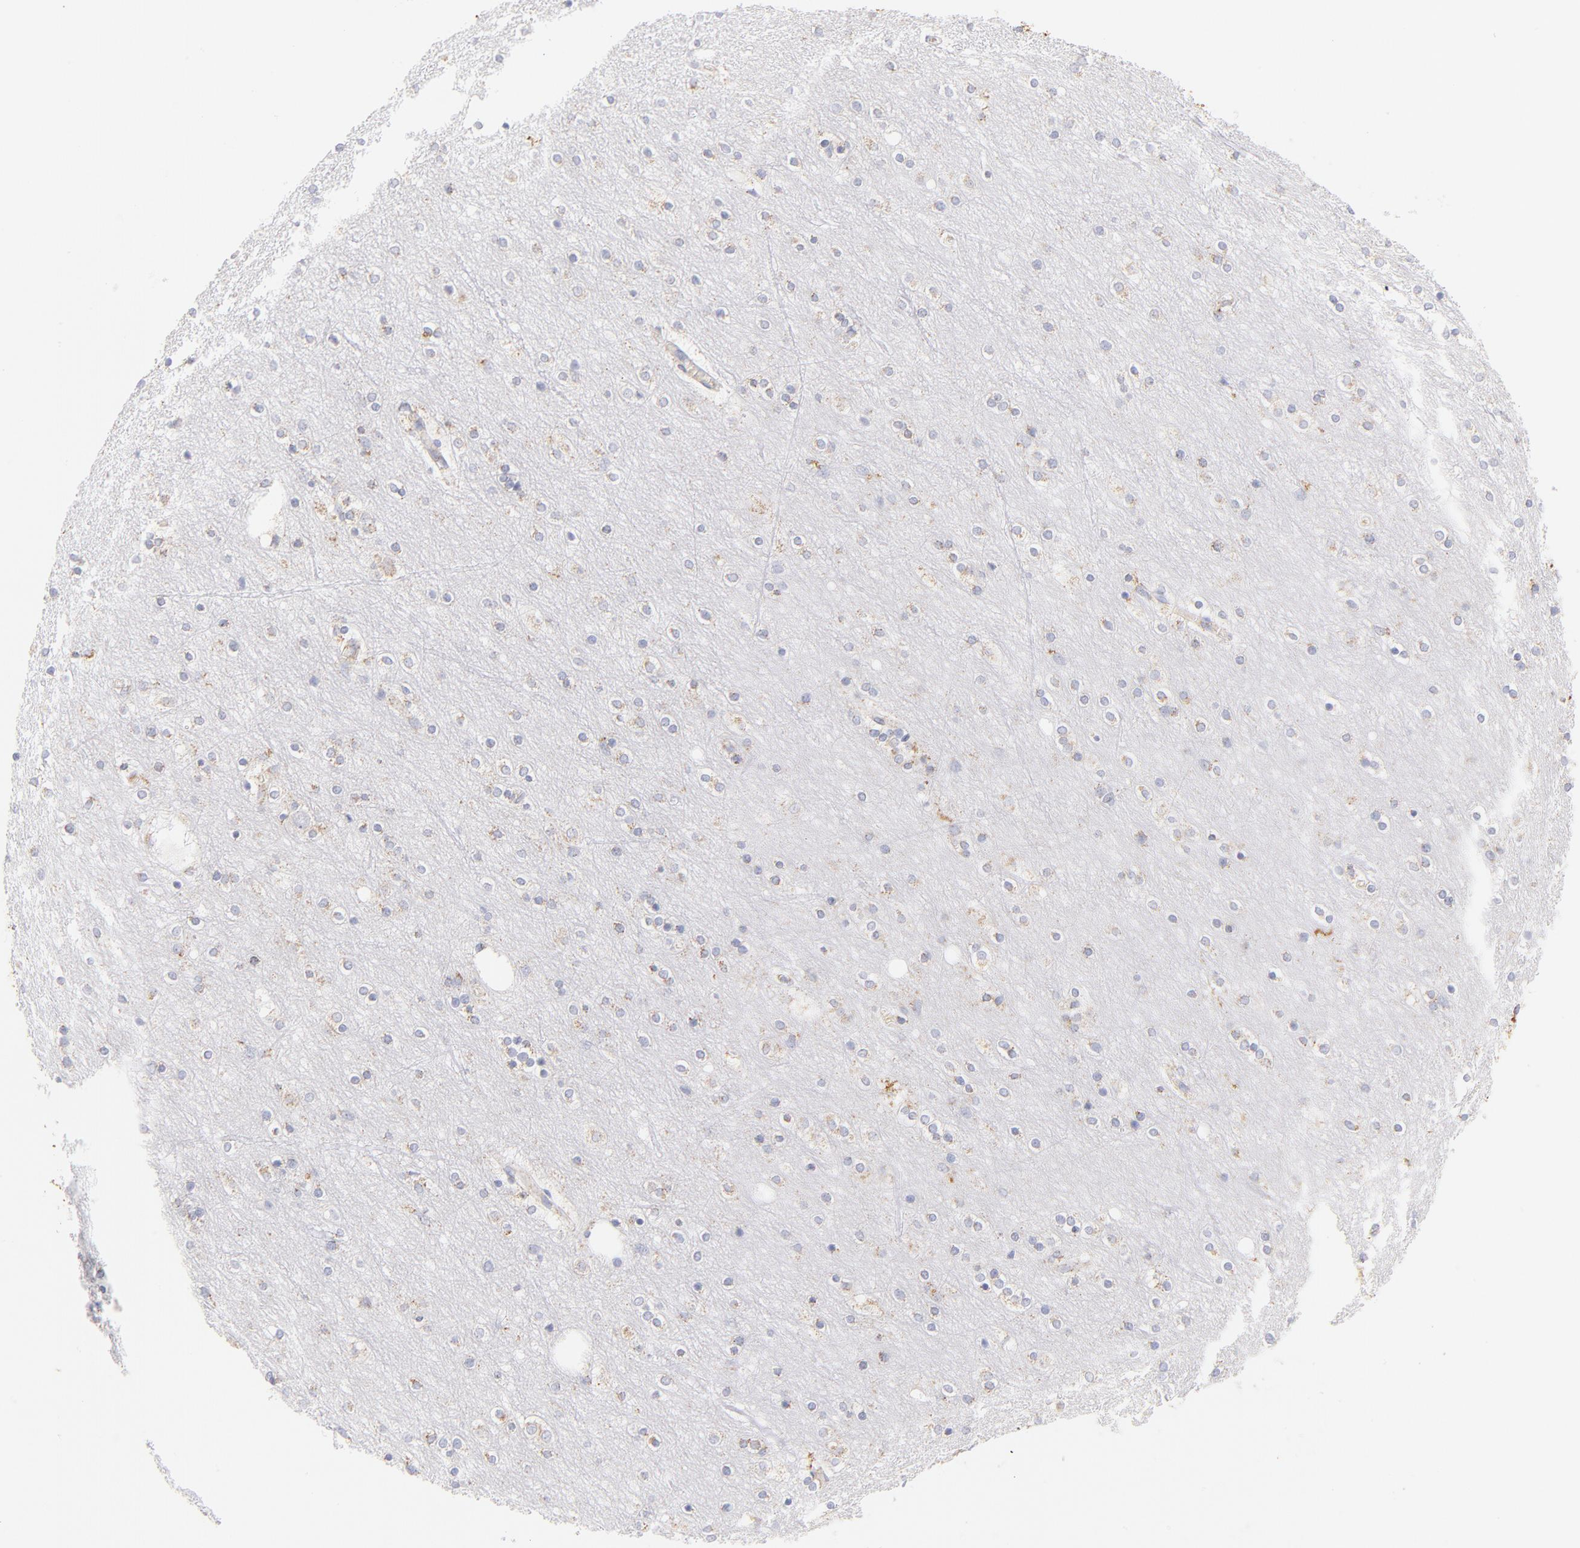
{"staining": {"intensity": "negative", "quantity": "none", "location": "none"}, "tissue": "cerebral cortex", "cell_type": "Endothelial cells", "image_type": "normal", "snomed": [{"axis": "morphology", "description": "Normal tissue, NOS"}, {"axis": "topography", "description": "Cerebral cortex"}], "caption": "A high-resolution photomicrograph shows immunohistochemistry (IHC) staining of benign cerebral cortex, which displays no significant expression in endothelial cells.", "gene": "AIFM1", "patient": {"sex": "female", "age": 54}}